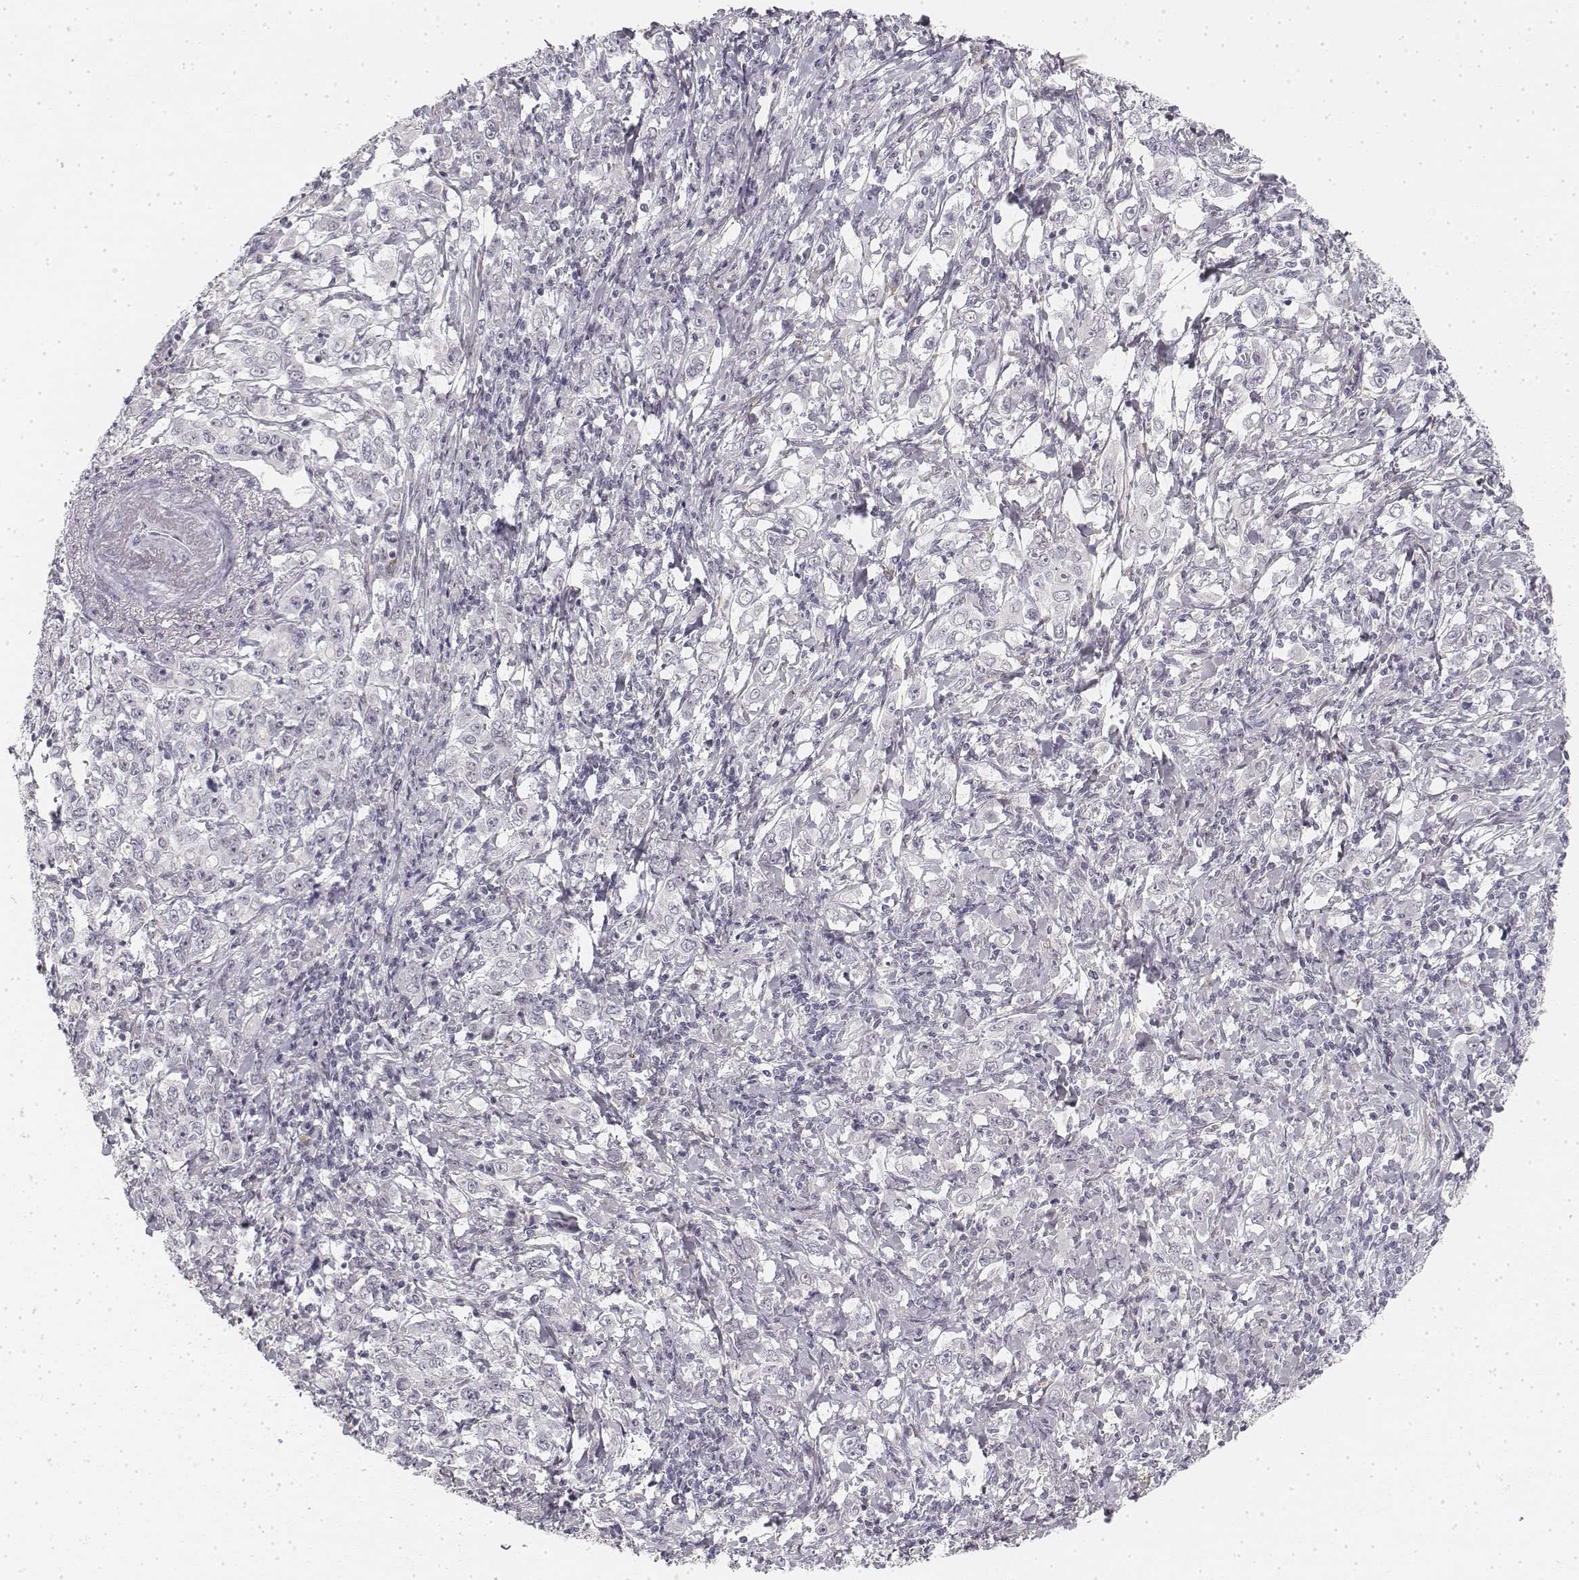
{"staining": {"intensity": "negative", "quantity": "none", "location": "none"}, "tissue": "stomach cancer", "cell_type": "Tumor cells", "image_type": "cancer", "snomed": [{"axis": "morphology", "description": "Adenocarcinoma, NOS"}, {"axis": "topography", "description": "Stomach, lower"}], "caption": "Immunohistochemical staining of stomach adenocarcinoma reveals no significant expression in tumor cells.", "gene": "KRT84", "patient": {"sex": "female", "age": 72}}